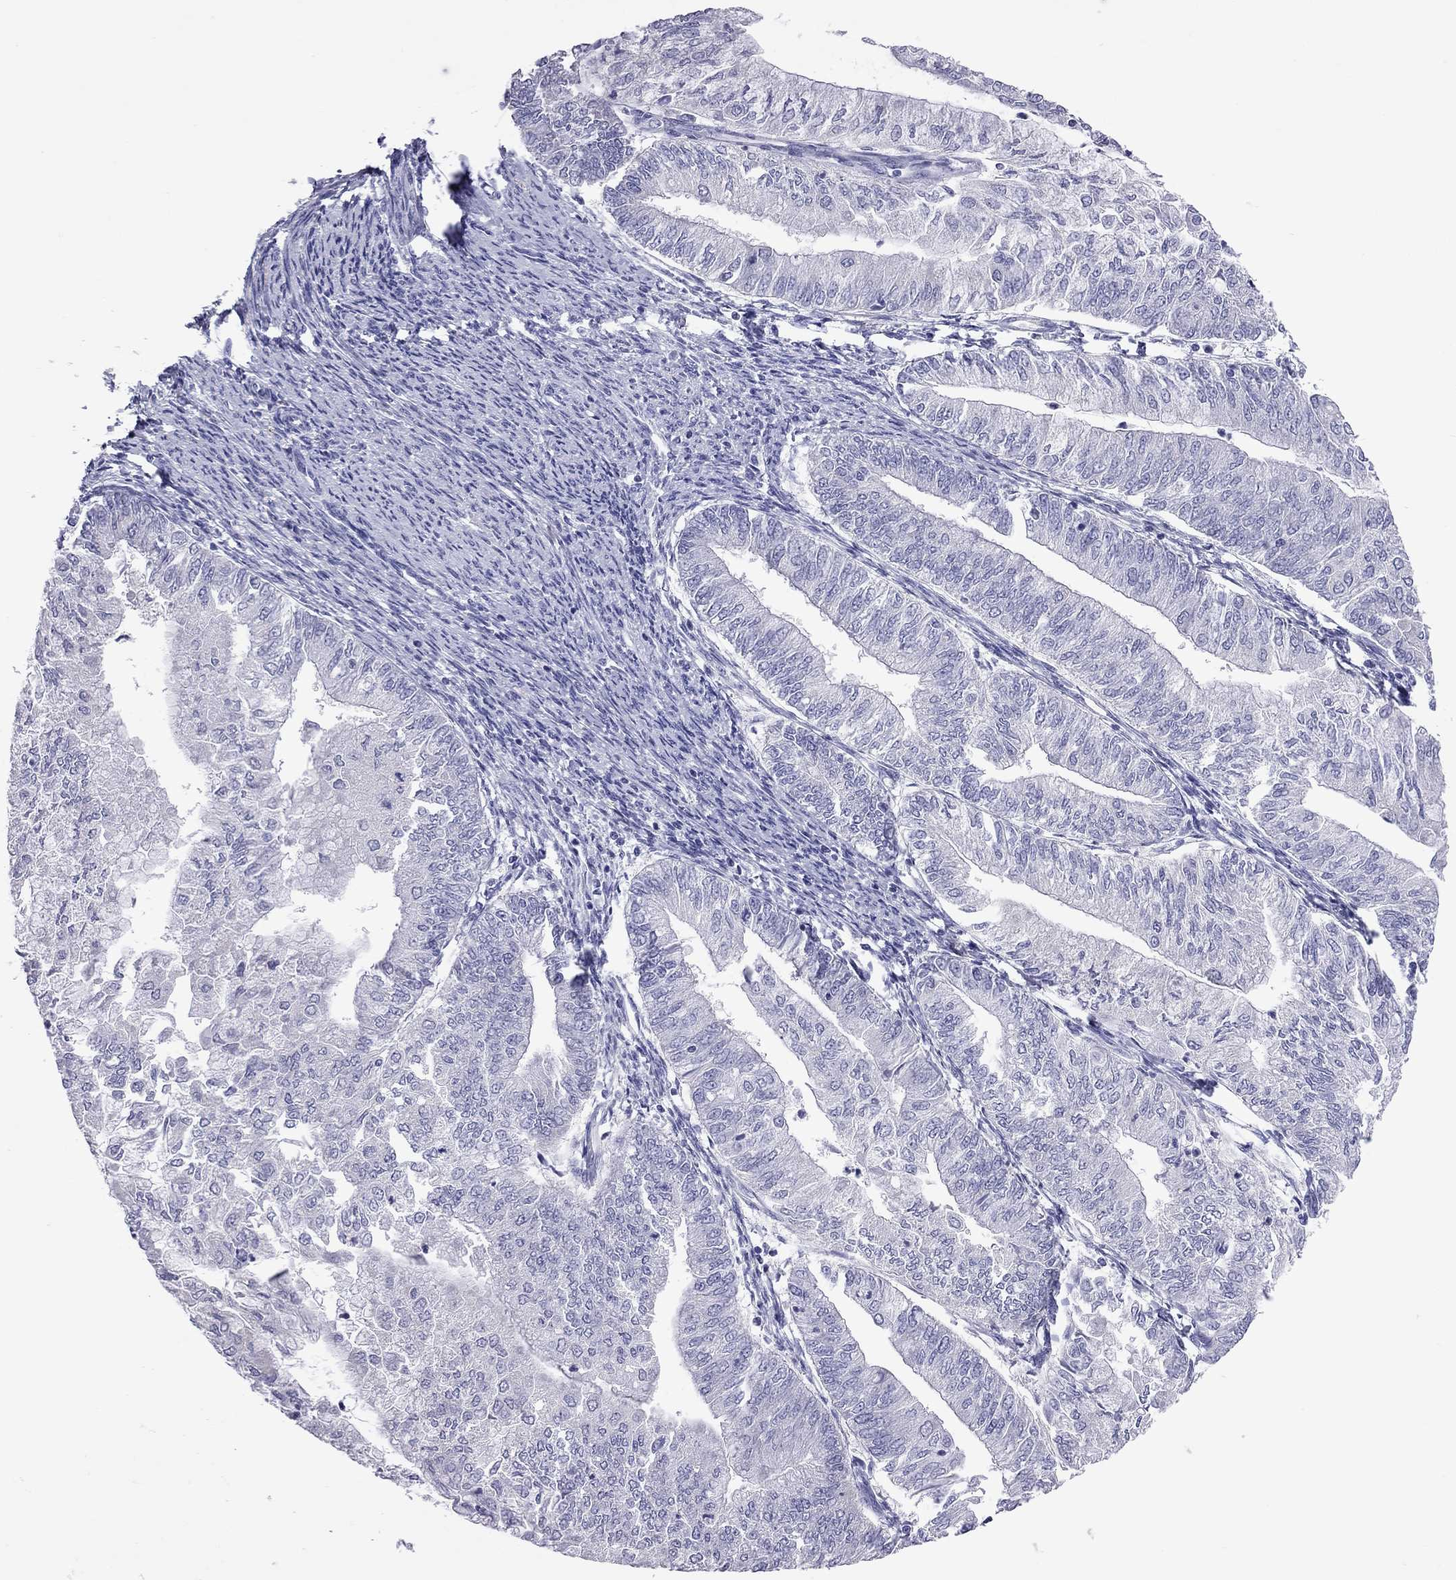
{"staining": {"intensity": "negative", "quantity": "none", "location": "none"}, "tissue": "endometrial cancer", "cell_type": "Tumor cells", "image_type": "cancer", "snomed": [{"axis": "morphology", "description": "Adenocarcinoma, NOS"}, {"axis": "topography", "description": "Endometrium"}], "caption": "A histopathology image of human endometrial cancer (adenocarcinoma) is negative for staining in tumor cells.", "gene": "PPP1R3A", "patient": {"sex": "female", "age": 59}}